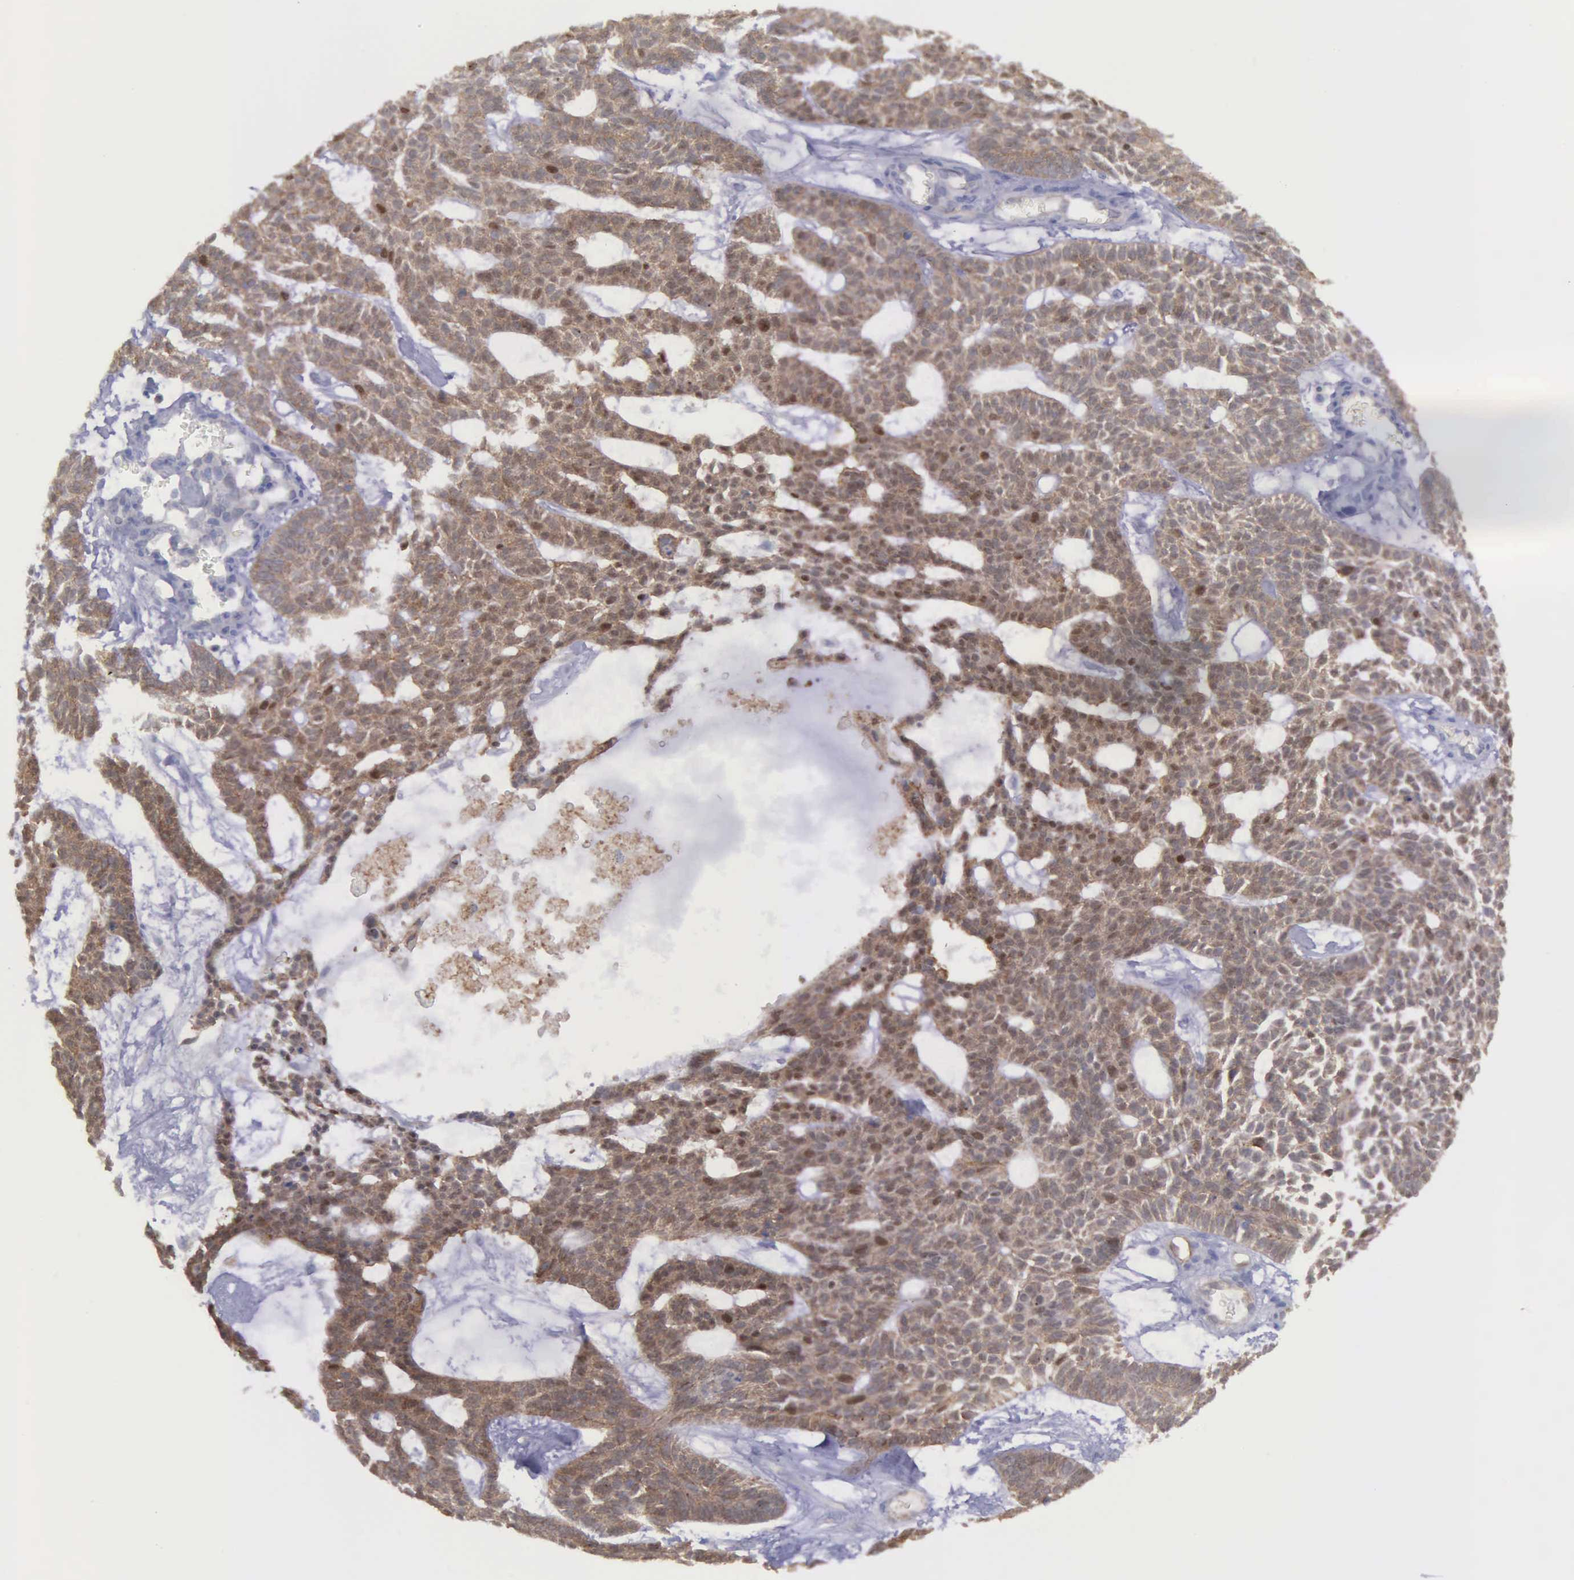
{"staining": {"intensity": "weak", "quantity": ">75%", "location": "cytoplasmic/membranous,nuclear"}, "tissue": "skin cancer", "cell_type": "Tumor cells", "image_type": "cancer", "snomed": [{"axis": "morphology", "description": "Basal cell carcinoma"}, {"axis": "topography", "description": "Skin"}], "caption": "DAB (3,3'-diaminobenzidine) immunohistochemical staining of skin basal cell carcinoma shows weak cytoplasmic/membranous and nuclear protein expression in approximately >75% of tumor cells.", "gene": "MICAL3", "patient": {"sex": "male", "age": 75}}